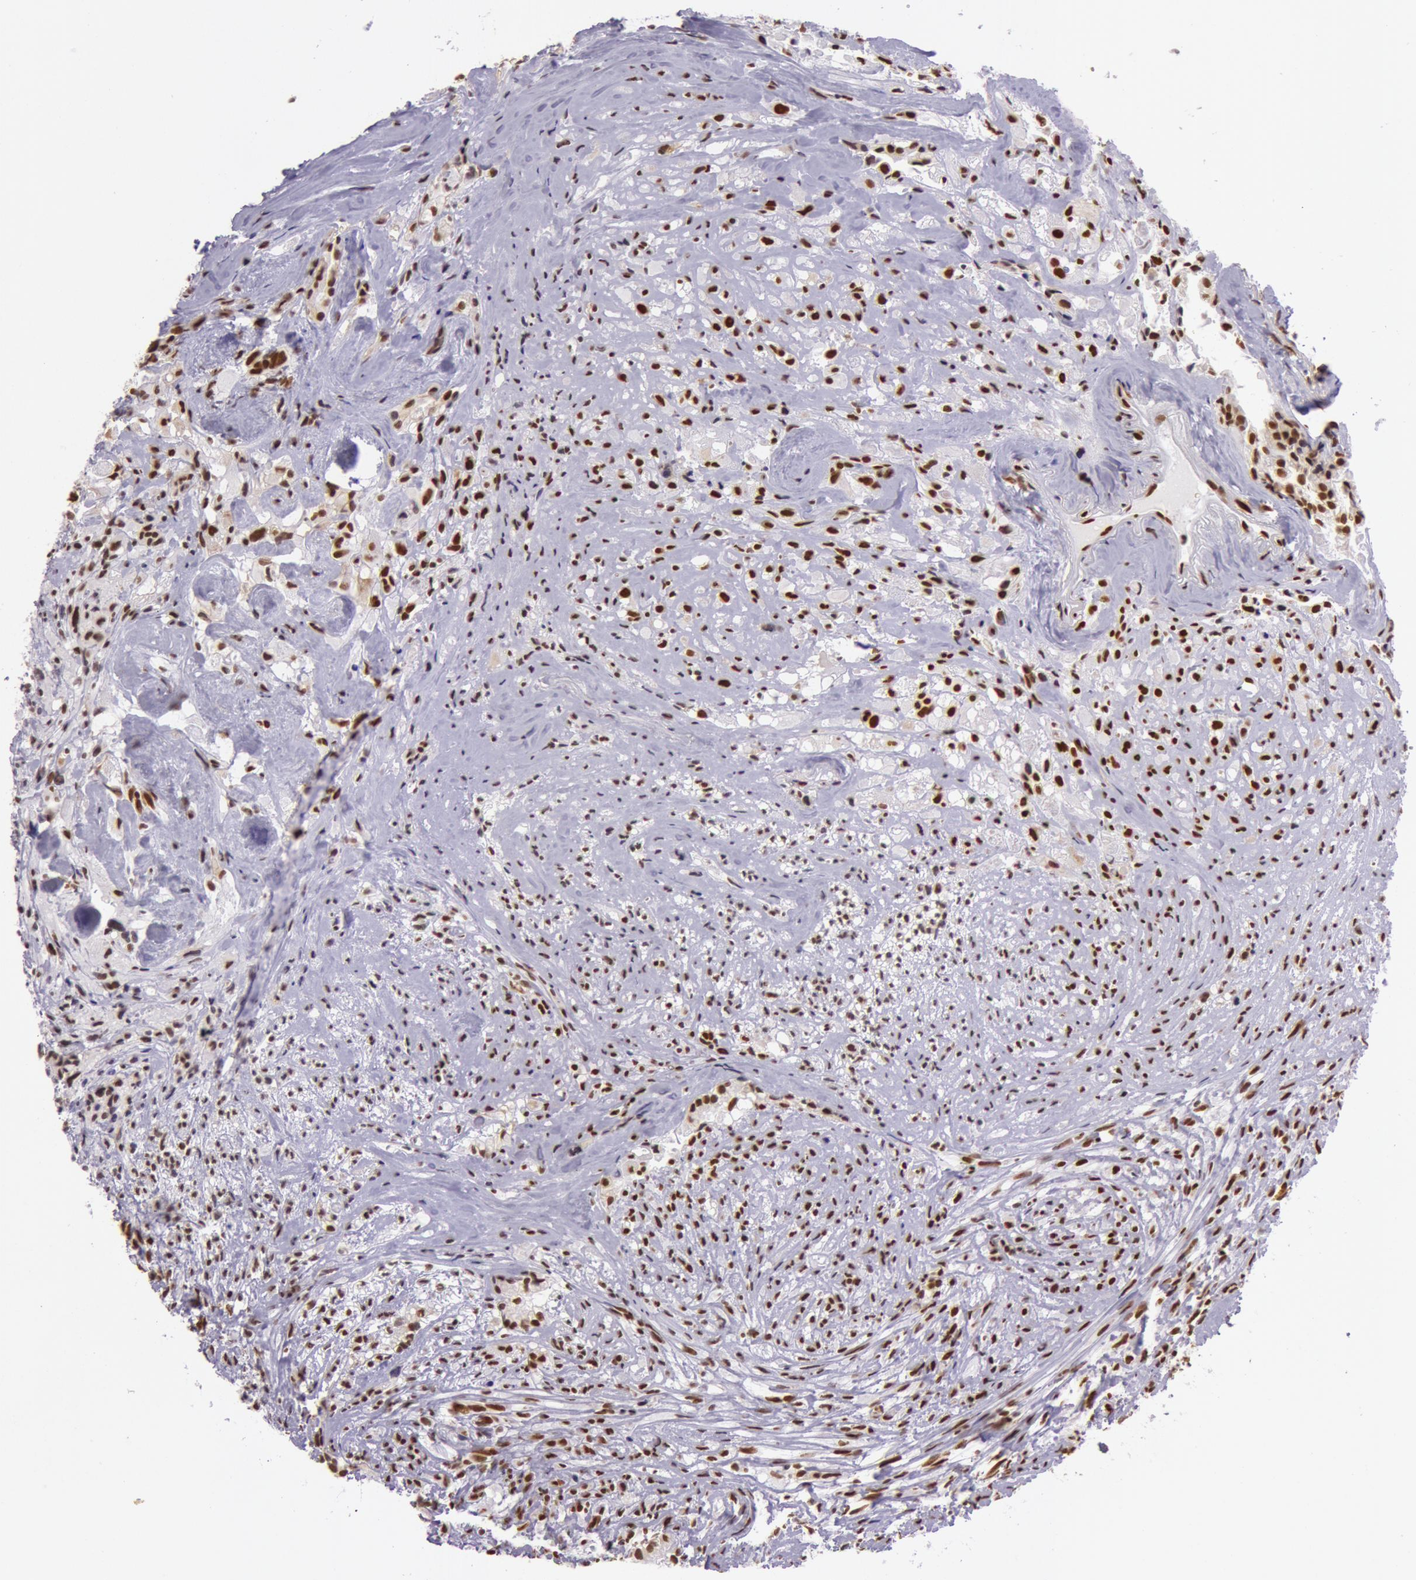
{"staining": {"intensity": "strong", "quantity": ">75%", "location": "nuclear"}, "tissue": "glioma", "cell_type": "Tumor cells", "image_type": "cancer", "snomed": [{"axis": "morphology", "description": "Glioma, malignant, High grade"}, {"axis": "topography", "description": "Brain"}], "caption": "Brown immunohistochemical staining in human malignant glioma (high-grade) shows strong nuclear staining in approximately >75% of tumor cells.", "gene": "NBN", "patient": {"sex": "male", "age": 48}}